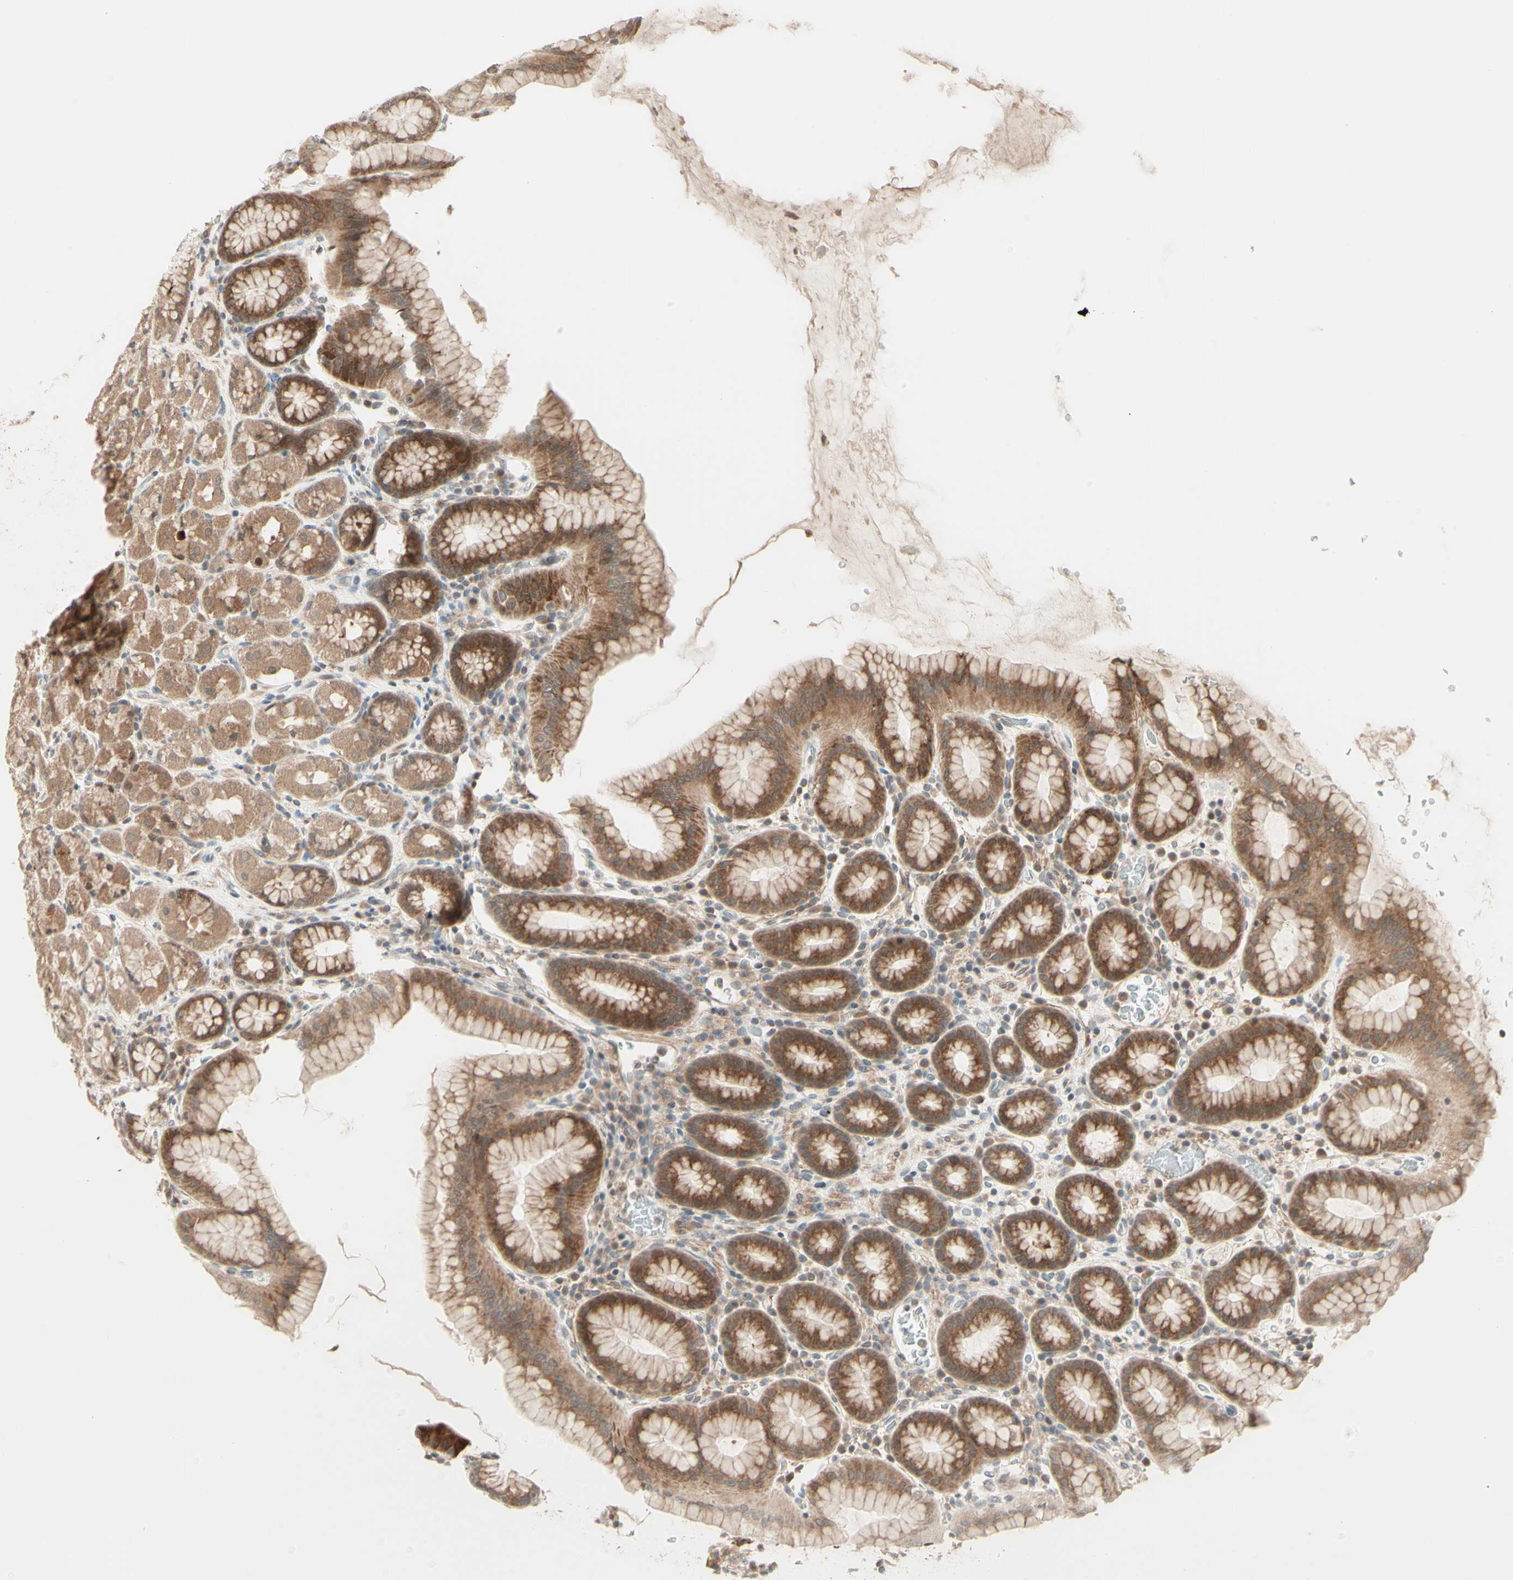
{"staining": {"intensity": "moderate", "quantity": ">75%", "location": "cytoplasmic/membranous"}, "tissue": "stomach", "cell_type": "Glandular cells", "image_type": "normal", "snomed": [{"axis": "morphology", "description": "Normal tissue, NOS"}, {"axis": "topography", "description": "Stomach, upper"}], "caption": "The image demonstrates a brown stain indicating the presence of a protein in the cytoplasmic/membranous of glandular cells in stomach. (IHC, brightfield microscopy, high magnification).", "gene": "ZW10", "patient": {"sex": "male", "age": 68}}